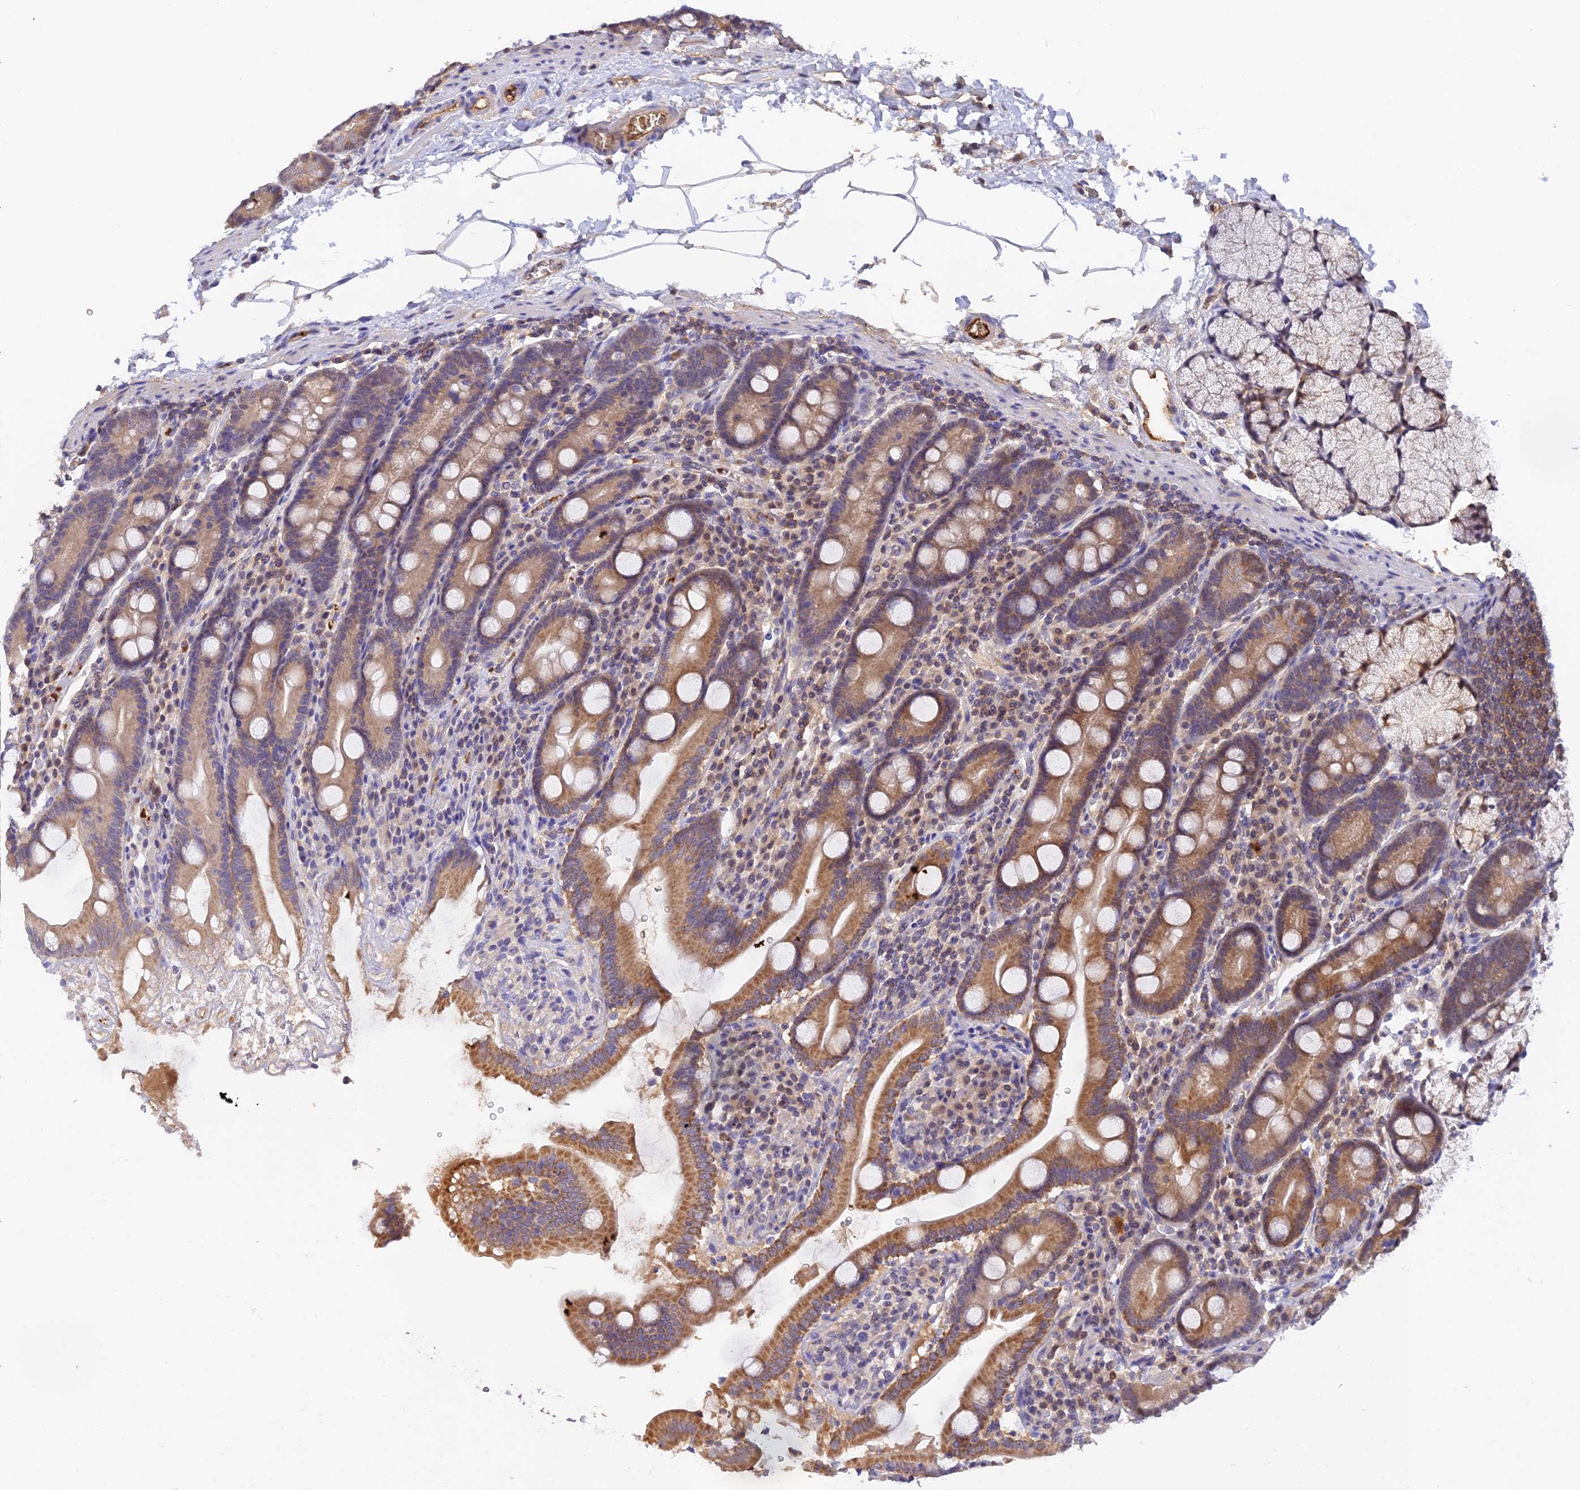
{"staining": {"intensity": "moderate", "quantity": ">75%", "location": "cytoplasmic/membranous"}, "tissue": "duodenum", "cell_type": "Glandular cells", "image_type": "normal", "snomed": [{"axis": "morphology", "description": "Normal tissue, NOS"}, {"axis": "topography", "description": "Duodenum"}], "caption": "The micrograph demonstrates immunohistochemical staining of normal duodenum. There is moderate cytoplasmic/membranous expression is identified in about >75% of glandular cells.", "gene": "HDHD2", "patient": {"sex": "male", "age": 35}}